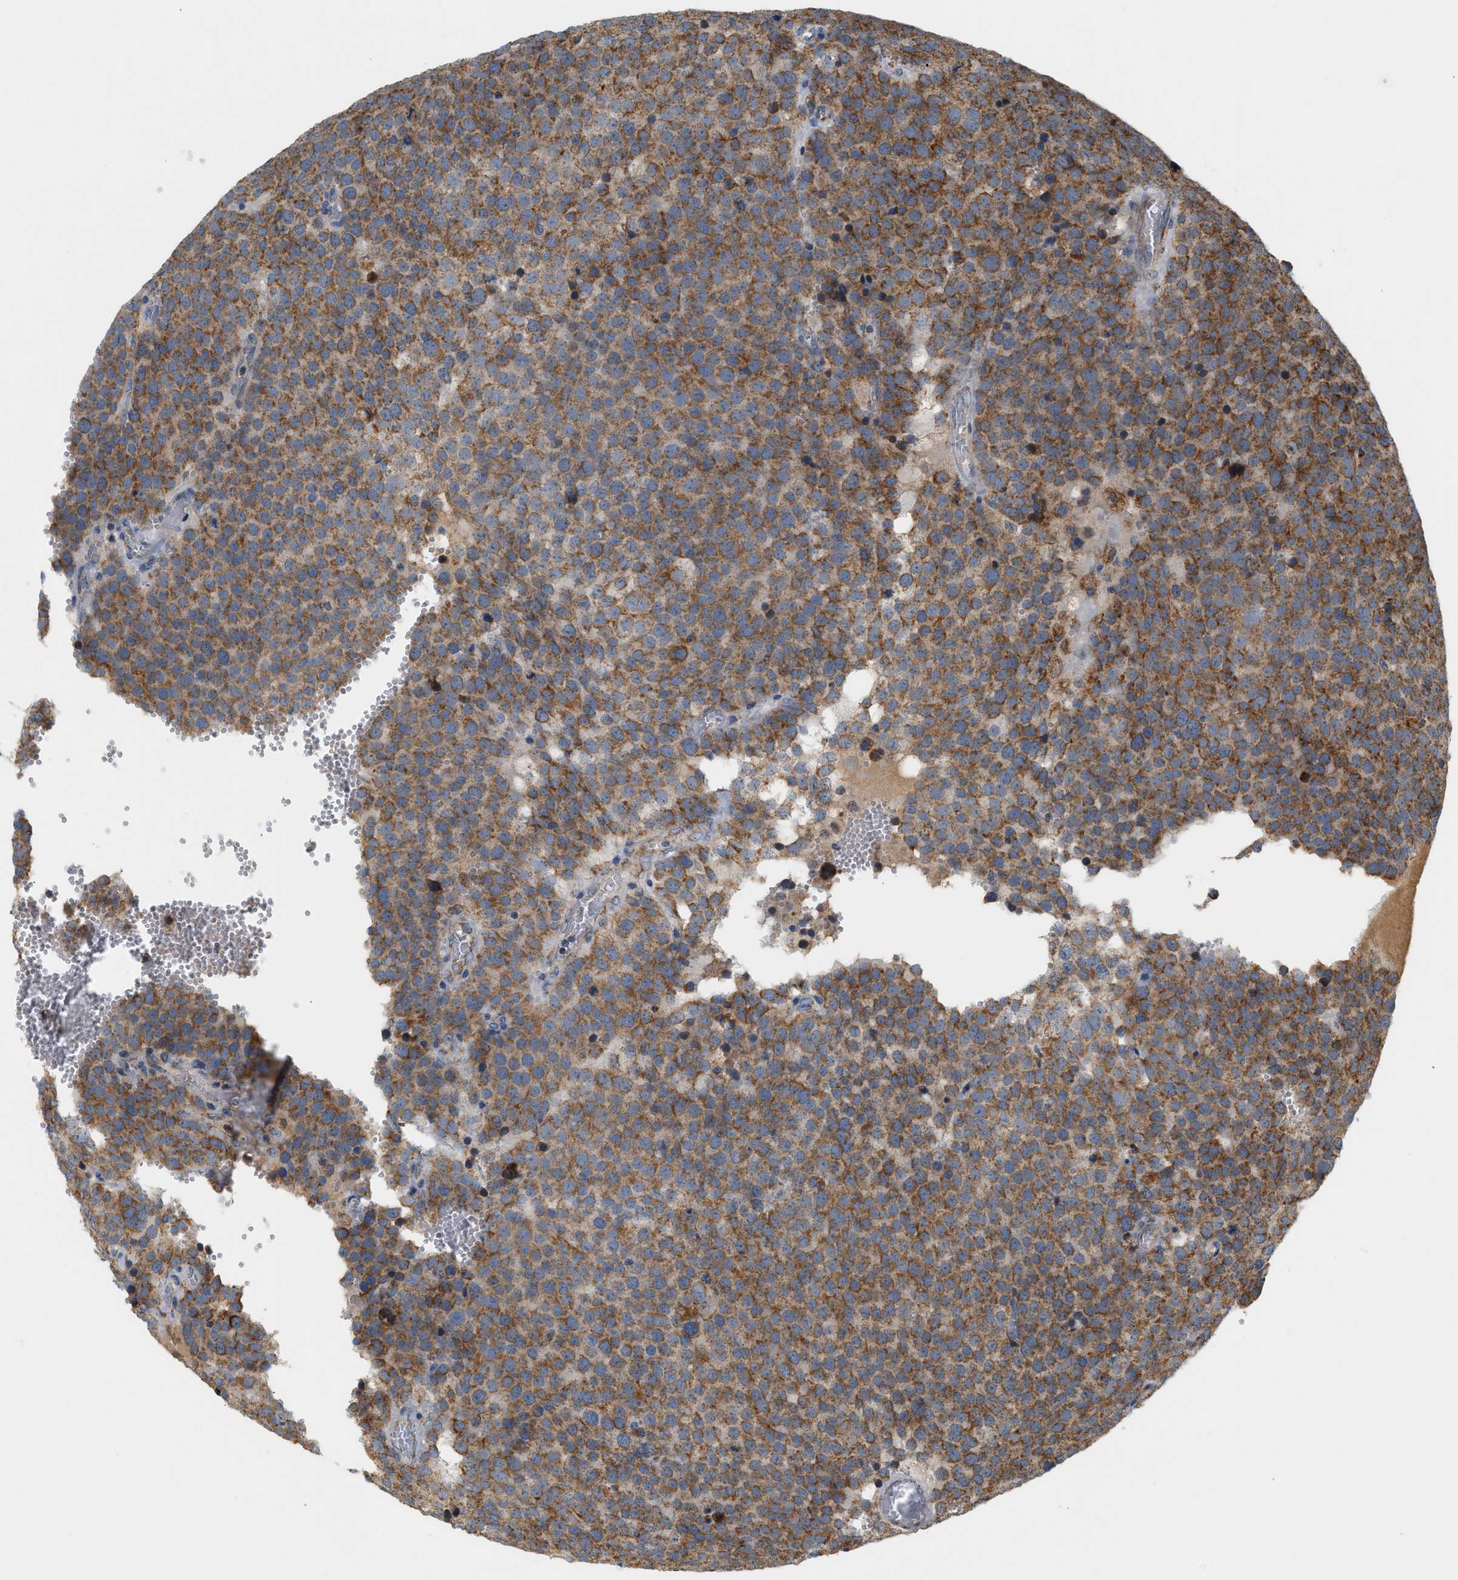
{"staining": {"intensity": "moderate", "quantity": ">75%", "location": "cytoplasmic/membranous"}, "tissue": "testis cancer", "cell_type": "Tumor cells", "image_type": "cancer", "snomed": [{"axis": "morphology", "description": "Normal tissue, NOS"}, {"axis": "morphology", "description": "Seminoma, NOS"}, {"axis": "topography", "description": "Testis"}], "caption": "There is medium levels of moderate cytoplasmic/membranous positivity in tumor cells of testis cancer (seminoma), as demonstrated by immunohistochemical staining (brown color).", "gene": "MCU", "patient": {"sex": "male", "age": 71}}